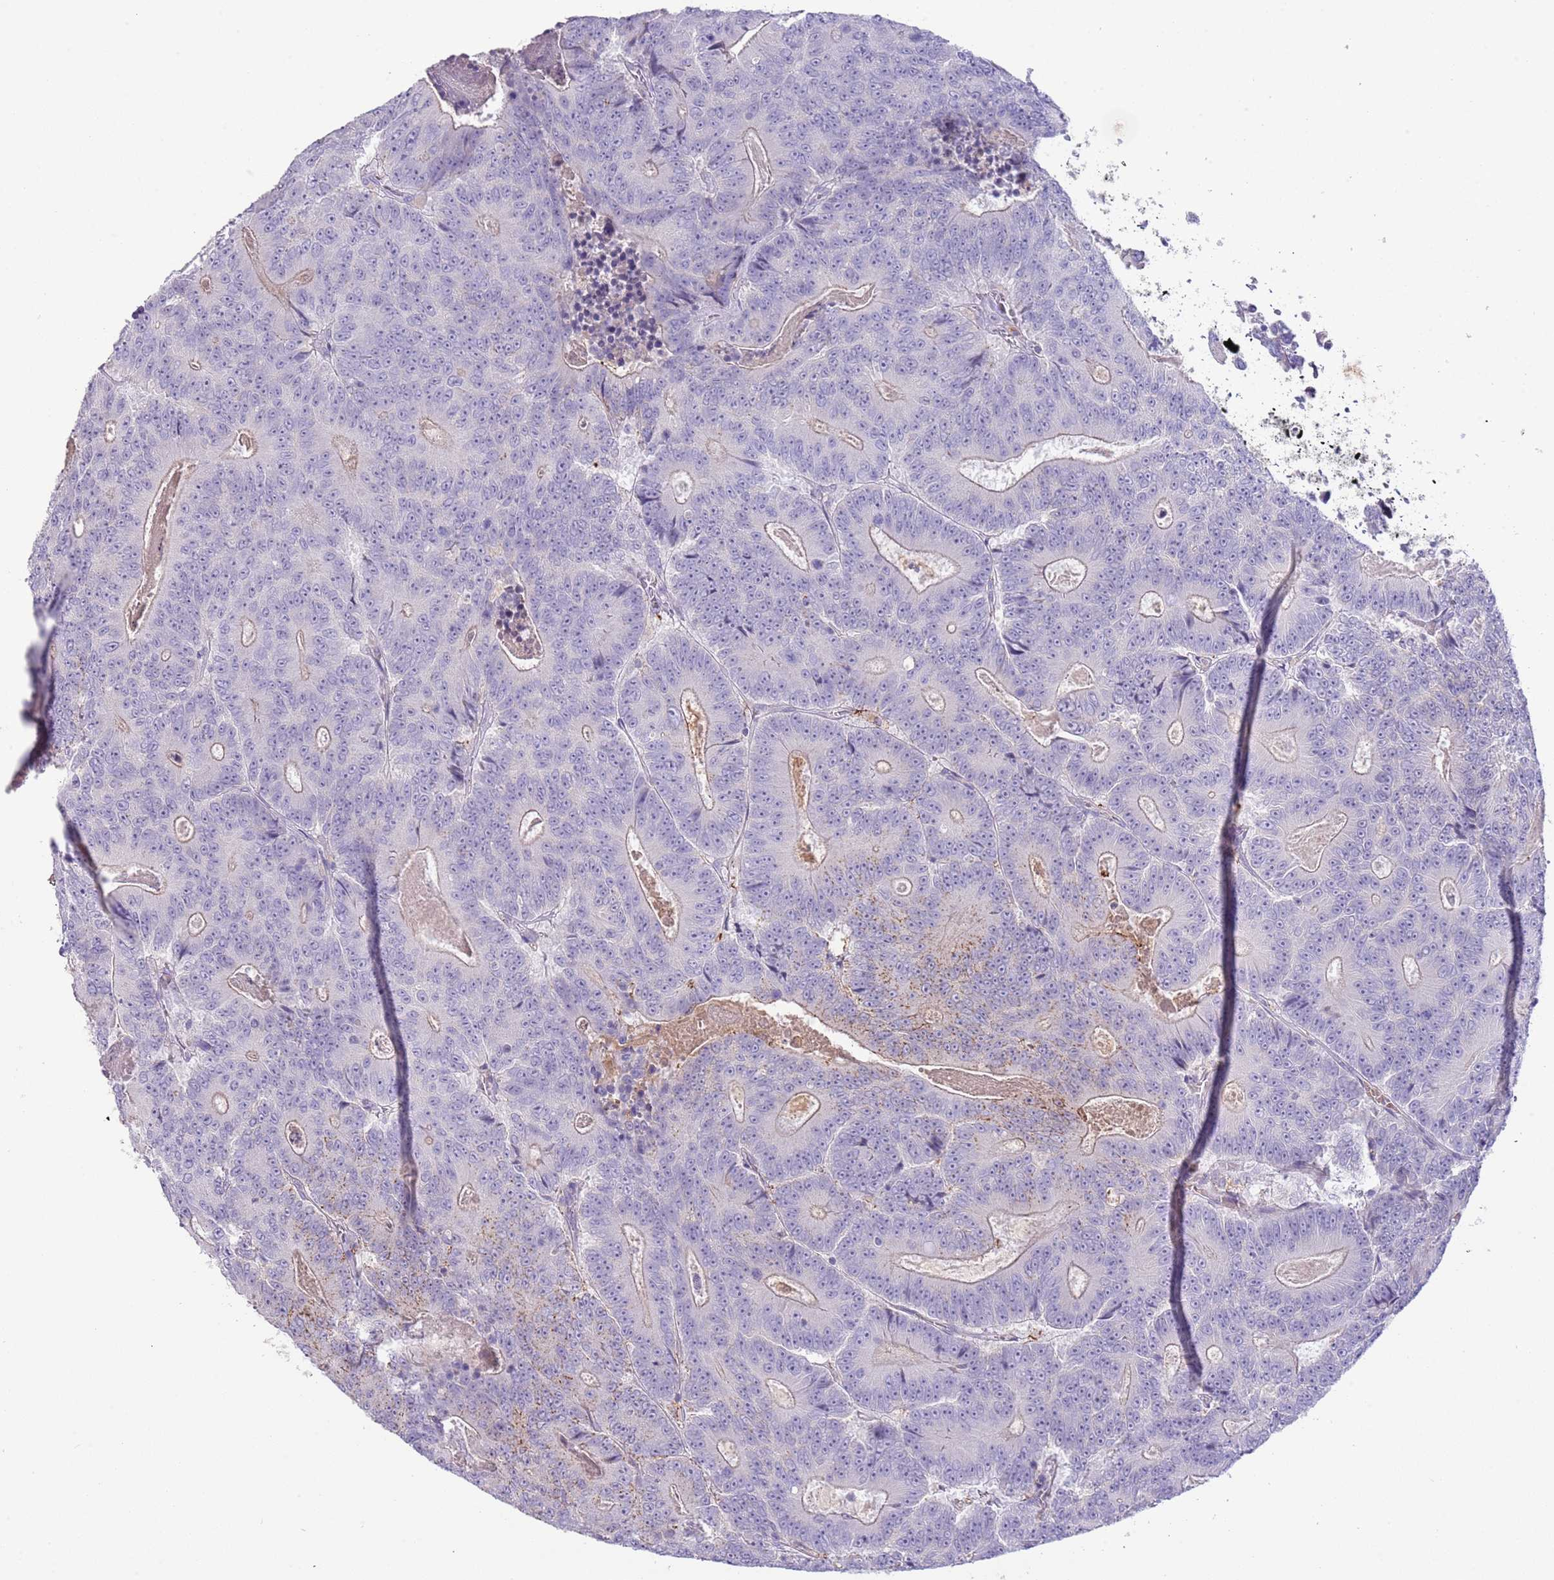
{"staining": {"intensity": "negative", "quantity": "none", "location": "none"}, "tissue": "colorectal cancer", "cell_type": "Tumor cells", "image_type": "cancer", "snomed": [{"axis": "morphology", "description": "Adenocarcinoma, NOS"}, {"axis": "topography", "description": "Colon"}], "caption": "Colorectal adenocarcinoma stained for a protein using immunohistochemistry reveals no positivity tumor cells.", "gene": "ABHD17A", "patient": {"sex": "male", "age": 83}}